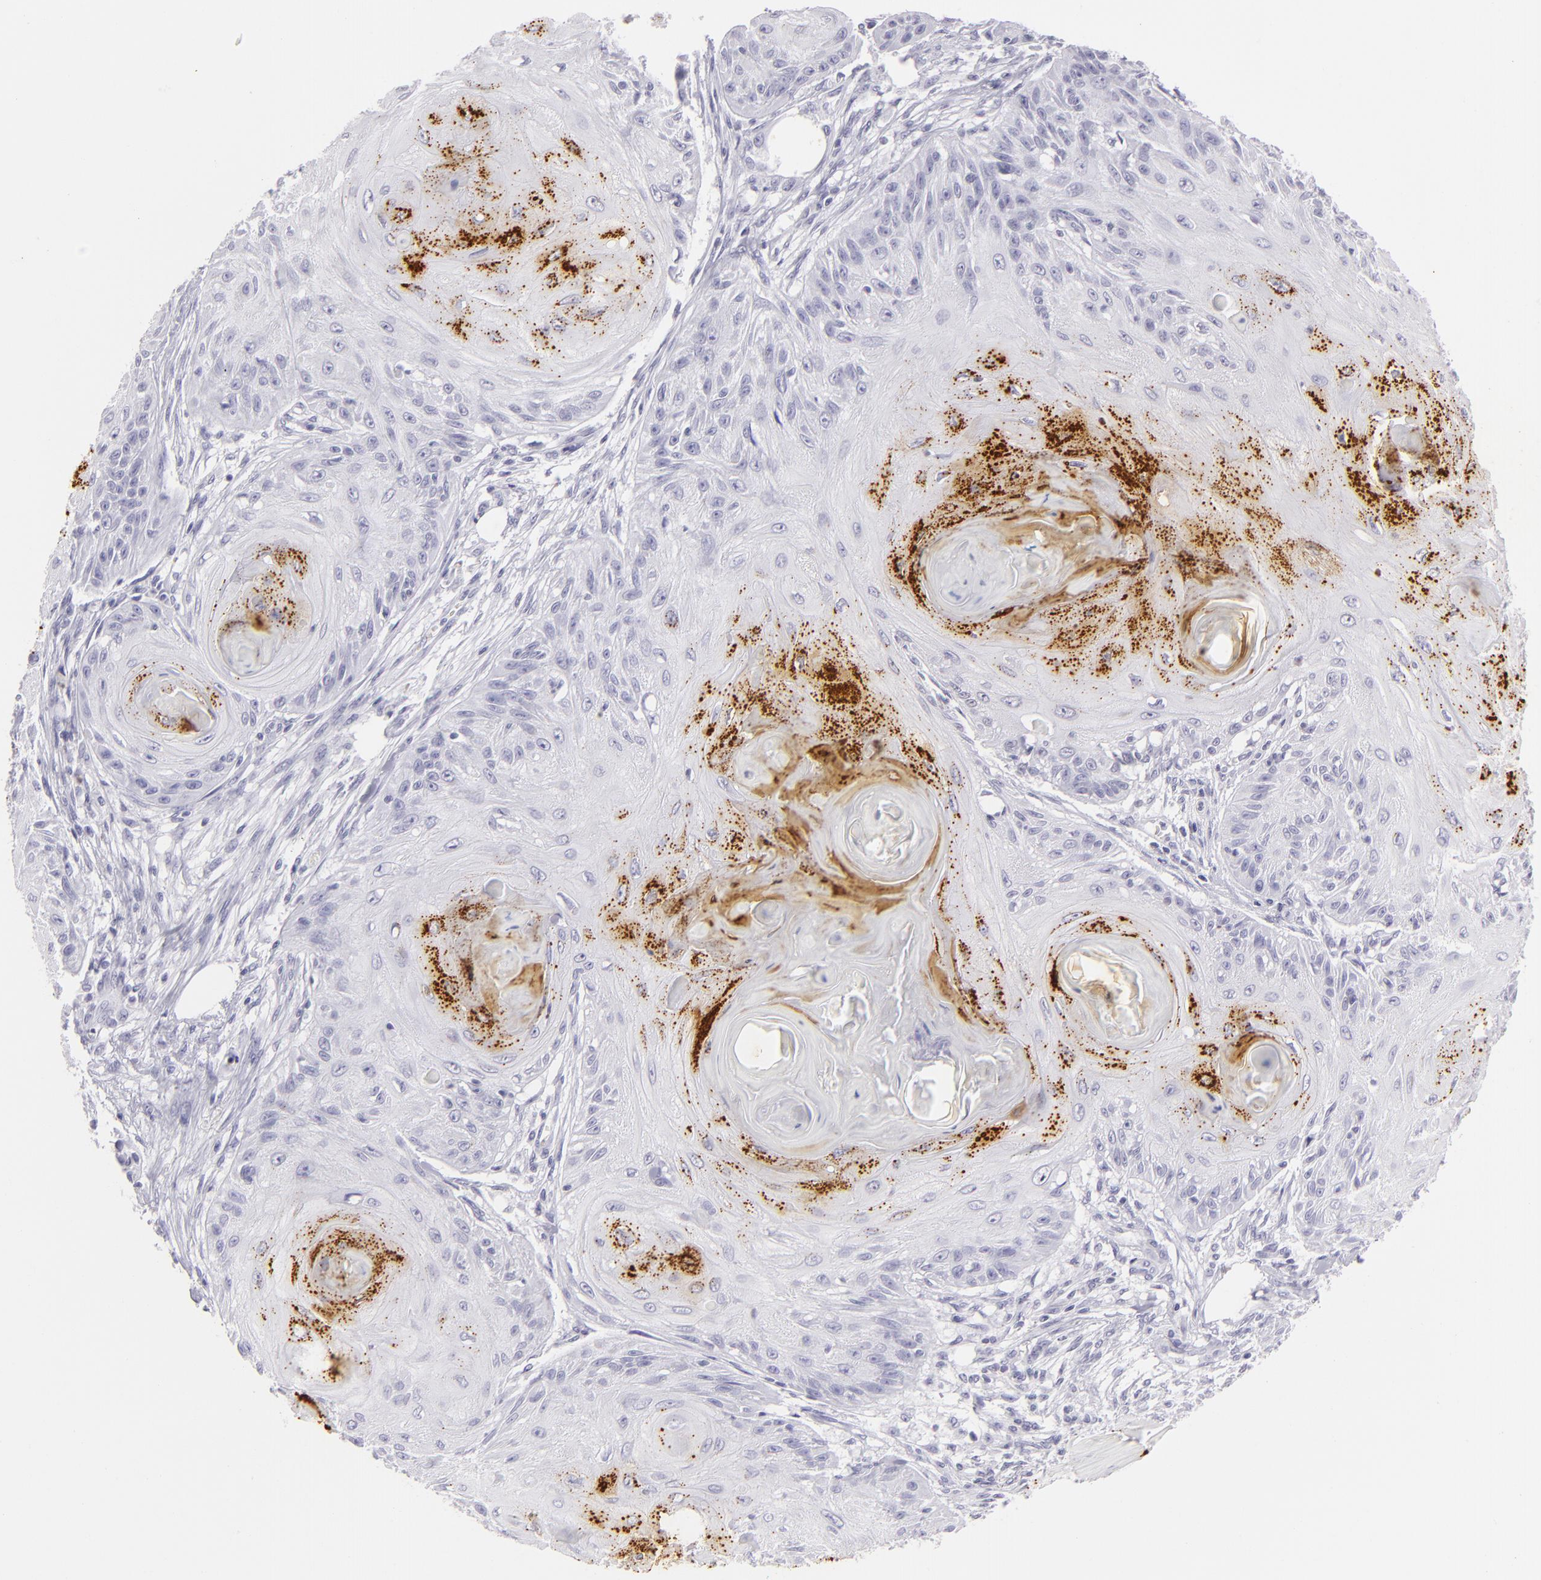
{"staining": {"intensity": "moderate", "quantity": "25%-75%", "location": "cytoplasmic/membranous"}, "tissue": "skin cancer", "cell_type": "Tumor cells", "image_type": "cancer", "snomed": [{"axis": "morphology", "description": "Squamous cell carcinoma, NOS"}, {"axis": "topography", "description": "Skin"}], "caption": "Skin squamous cell carcinoma stained with immunohistochemistry (IHC) exhibits moderate cytoplasmic/membranous staining in about 25%-75% of tumor cells.", "gene": "FLG", "patient": {"sex": "female", "age": 88}}